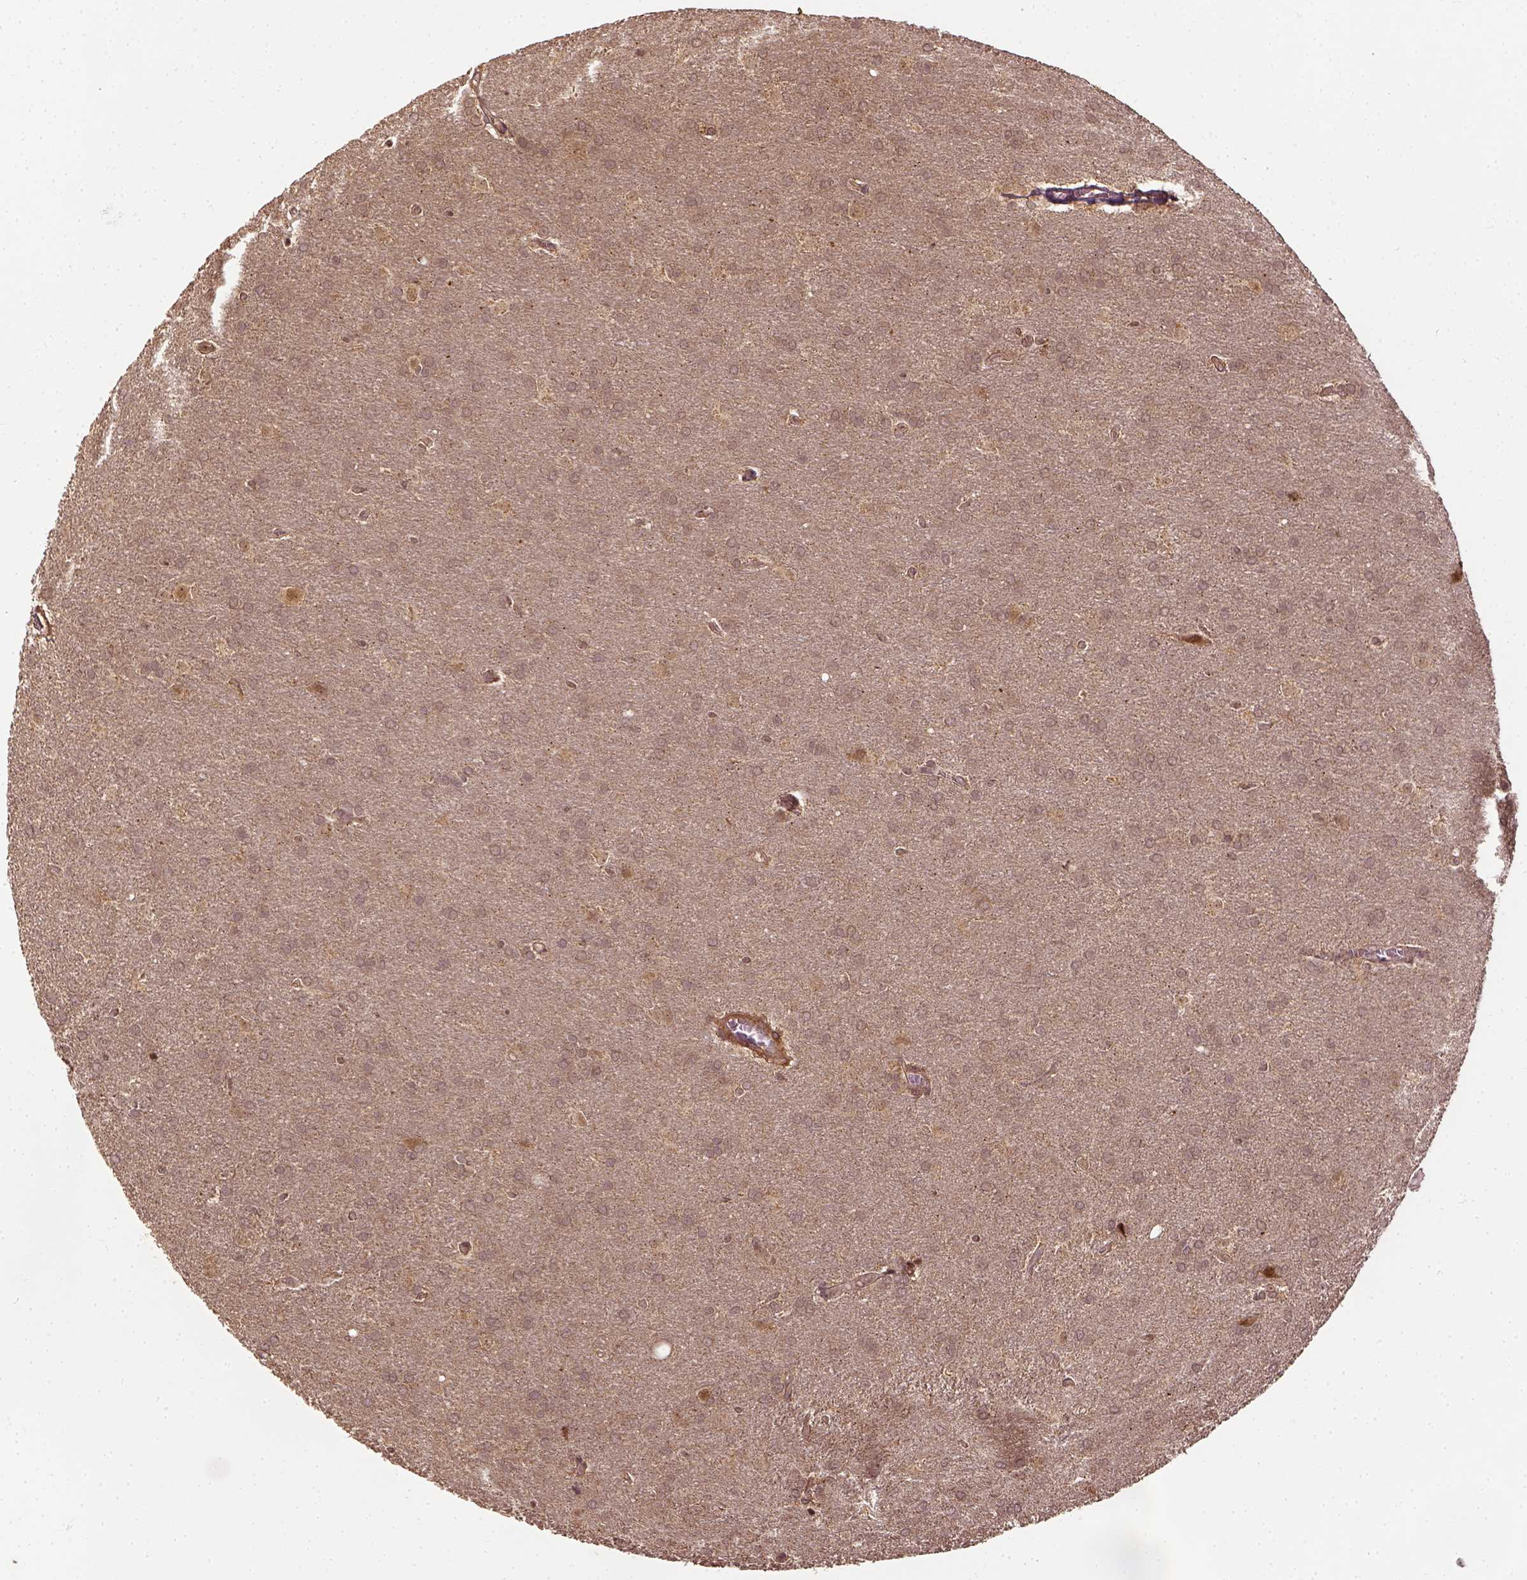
{"staining": {"intensity": "weak", "quantity": ">75%", "location": "cytoplasmic/membranous"}, "tissue": "glioma", "cell_type": "Tumor cells", "image_type": "cancer", "snomed": [{"axis": "morphology", "description": "Glioma, malignant, Low grade"}, {"axis": "topography", "description": "Brain"}], "caption": "This histopathology image reveals IHC staining of malignant low-grade glioma, with low weak cytoplasmic/membranous positivity in approximately >75% of tumor cells.", "gene": "VEGFA", "patient": {"sex": "female", "age": 32}}